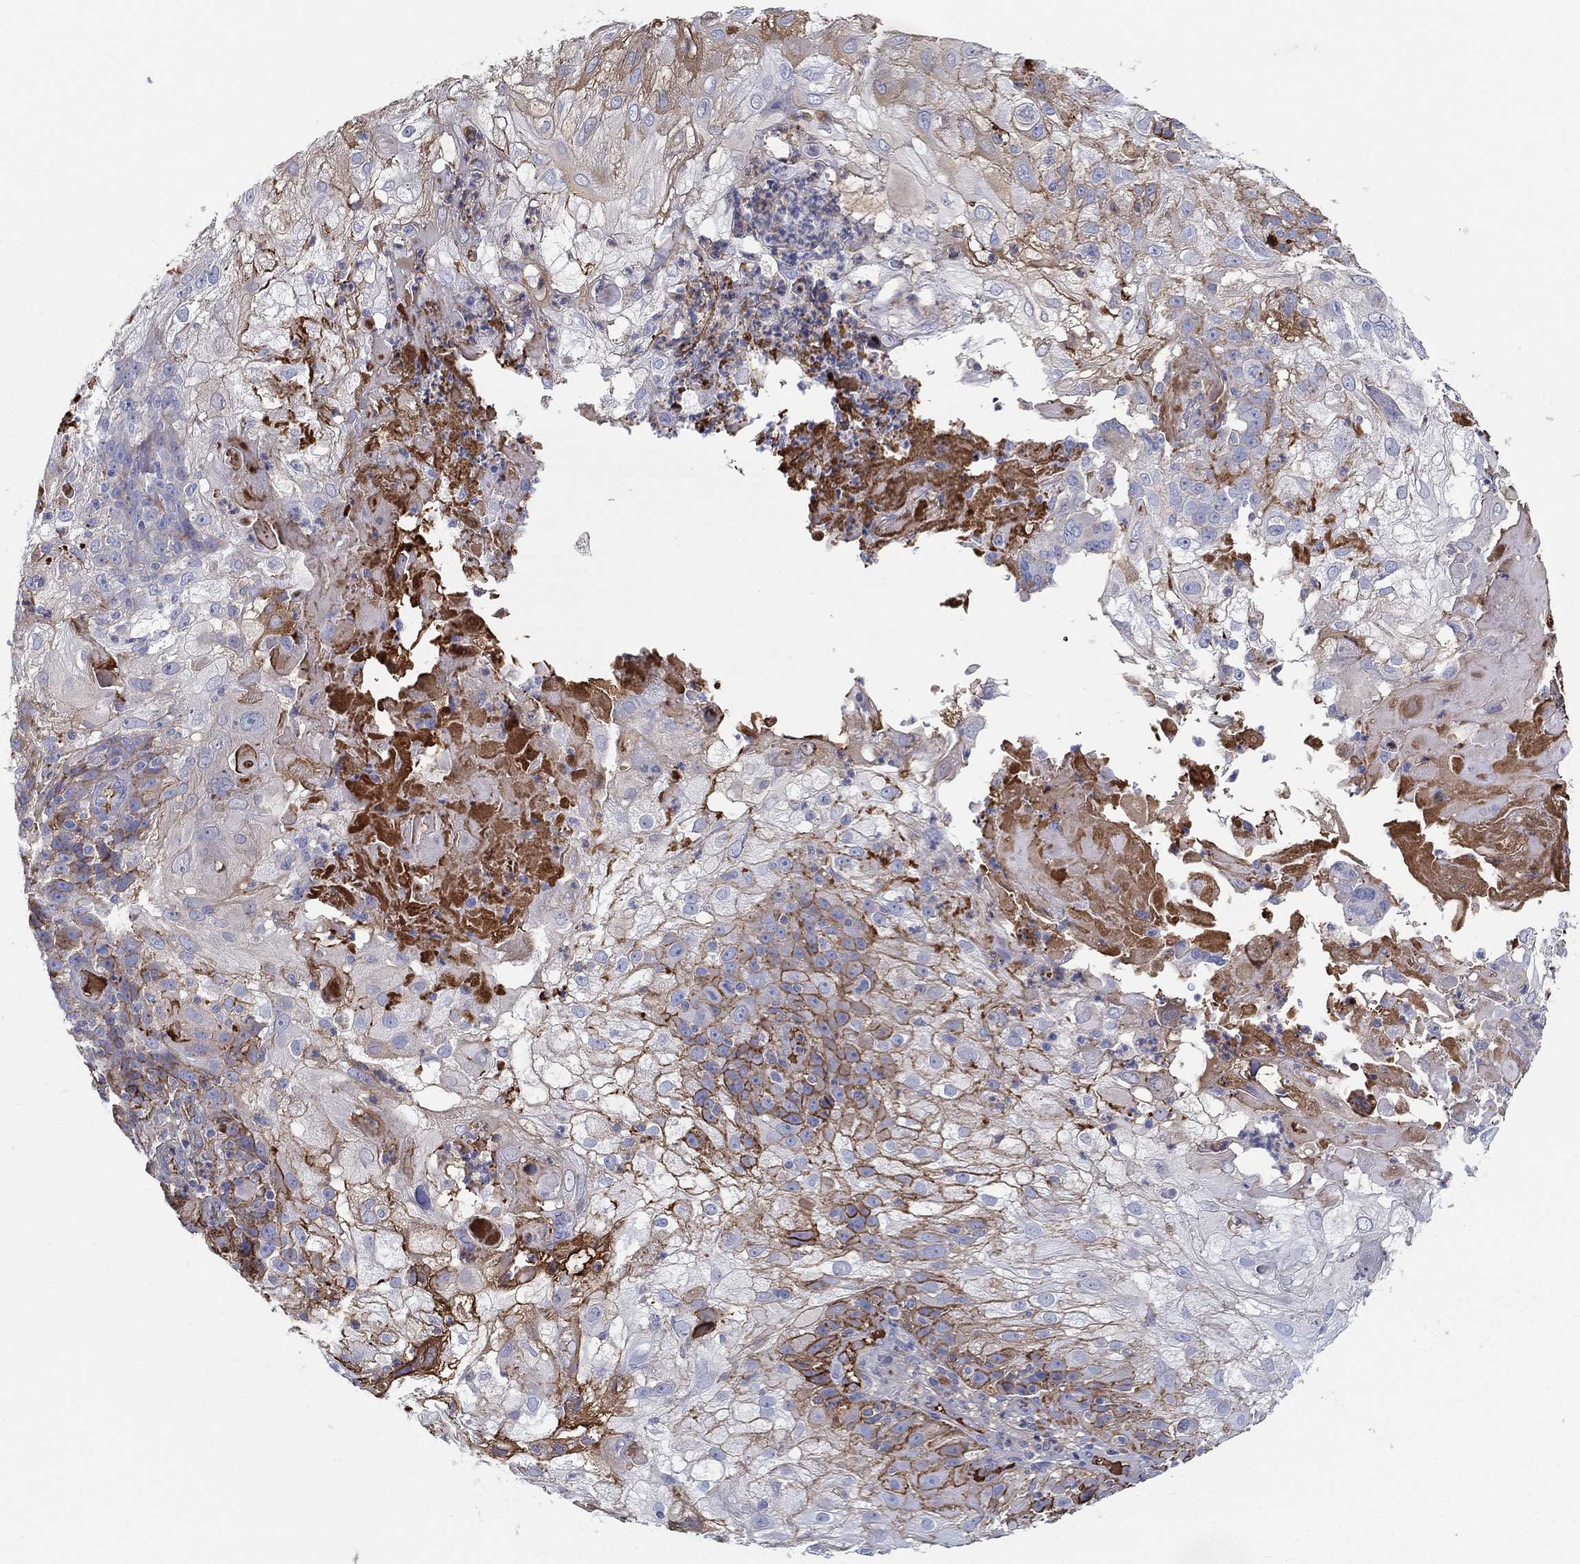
{"staining": {"intensity": "moderate", "quantity": "25%-75%", "location": "cytoplasmic/membranous"}, "tissue": "skin cancer", "cell_type": "Tumor cells", "image_type": "cancer", "snomed": [{"axis": "morphology", "description": "Normal tissue, NOS"}, {"axis": "morphology", "description": "Squamous cell carcinoma, NOS"}, {"axis": "topography", "description": "Skin"}], "caption": "High-magnification brightfield microscopy of skin squamous cell carcinoma stained with DAB (brown) and counterstained with hematoxylin (blue). tumor cells exhibit moderate cytoplasmic/membranous expression is identified in approximately25%-75% of cells. (IHC, brightfield microscopy, high magnification).", "gene": "IFNB1", "patient": {"sex": "female", "age": 83}}